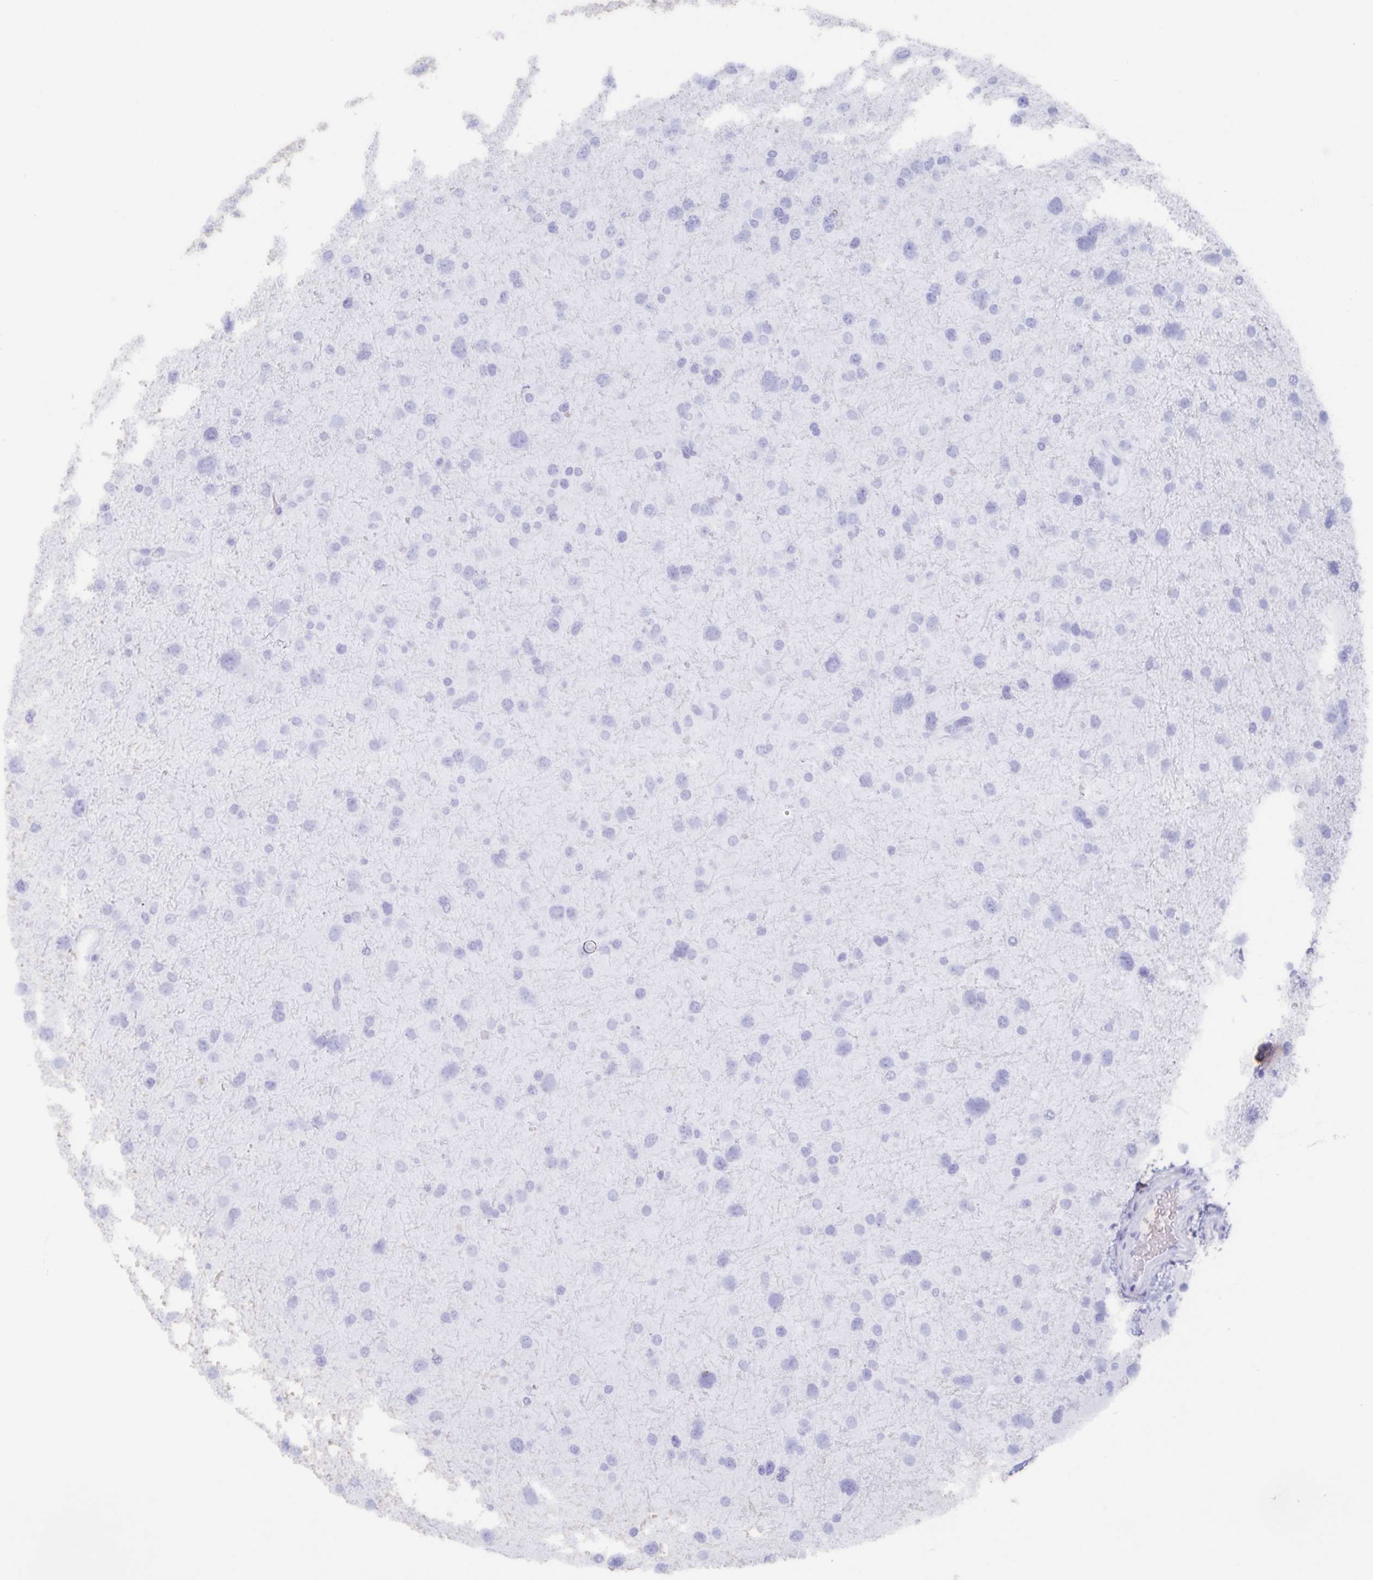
{"staining": {"intensity": "negative", "quantity": "none", "location": "none"}, "tissue": "glioma", "cell_type": "Tumor cells", "image_type": "cancer", "snomed": [{"axis": "morphology", "description": "Glioma, malignant, Low grade"}, {"axis": "topography", "description": "Brain"}], "caption": "Immunohistochemical staining of glioma shows no significant staining in tumor cells.", "gene": "AGFG2", "patient": {"sex": "female", "age": 55}}